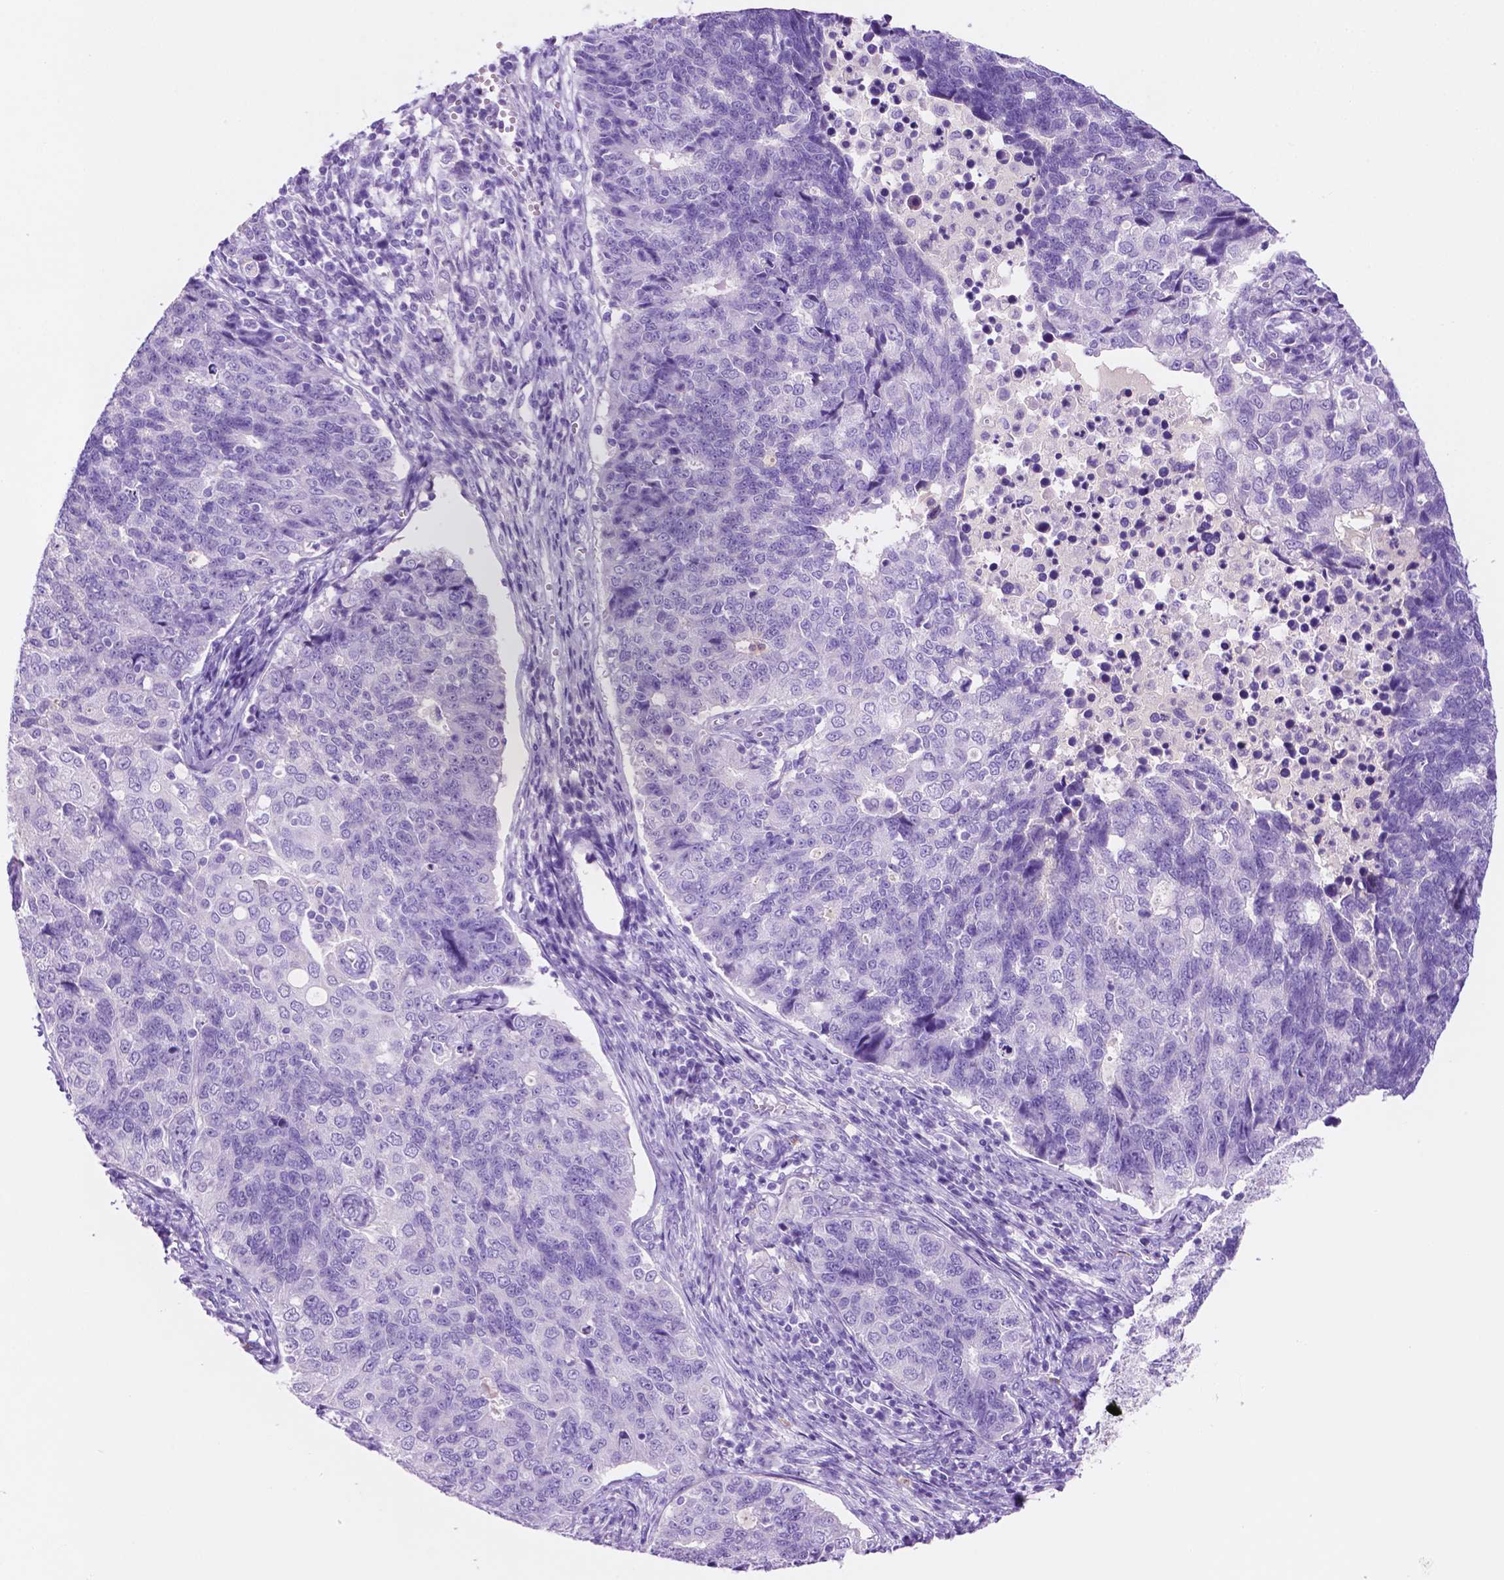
{"staining": {"intensity": "negative", "quantity": "none", "location": "none"}, "tissue": "endometrial cancer", "cell_type": "Tumor cells", "image_type": "cancer", "snomed": [{"axis": "morphology", "description": "Adenocarcinoma, NOS"}, {"axis": "topography", "description": "Endometrium"}], "caption": "This is a histopathology image of immunohistochemistry staining of endometrial cancer (adenocarcinoma), which shows no positivity in tumor cells. (DAB IHC, high magnification).", "gene": "FOXB2", "patient": {"sex": "female", "age": 43}}